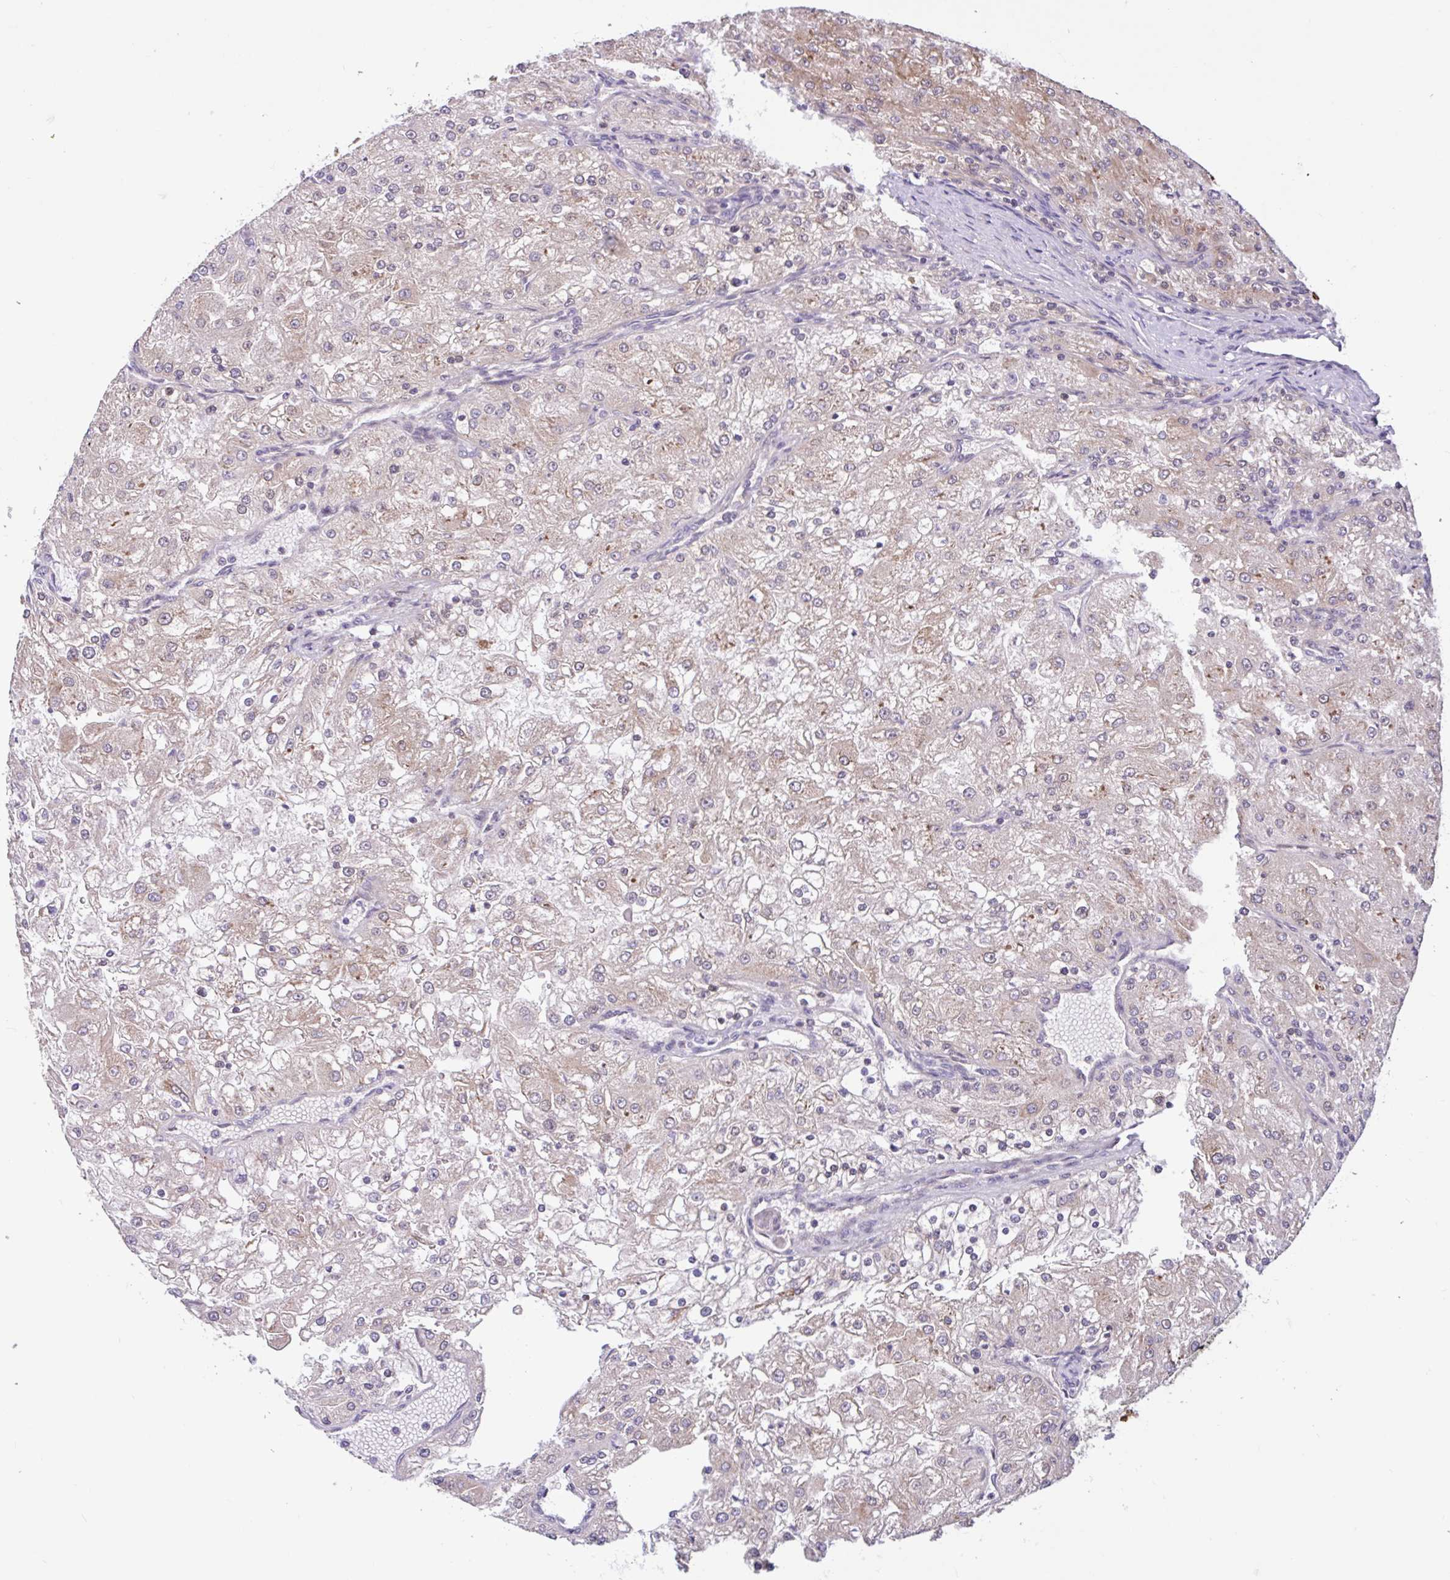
{"staining": {"intensity": "moderate", "quantity": "25%-75%", "location": "cytoplasmic/membranous"}, "tissue": "renal cancer", "cell_type": "Tumor cells", "image_type": "cancer", "snomed": [{"axis": "morphology", "description": "Adenocarcinoma, NOS"}, {"axis": "topography", "description": "Kidney"}], "caption": "Renal cancer was stained to show a protein in brown. There is medium levels of moderate cytoplasmic/membranous expression in about 25%-75% of tumor cells.", "gene": "NTPCR", "patient": {"sex": "female", "age": 74}}